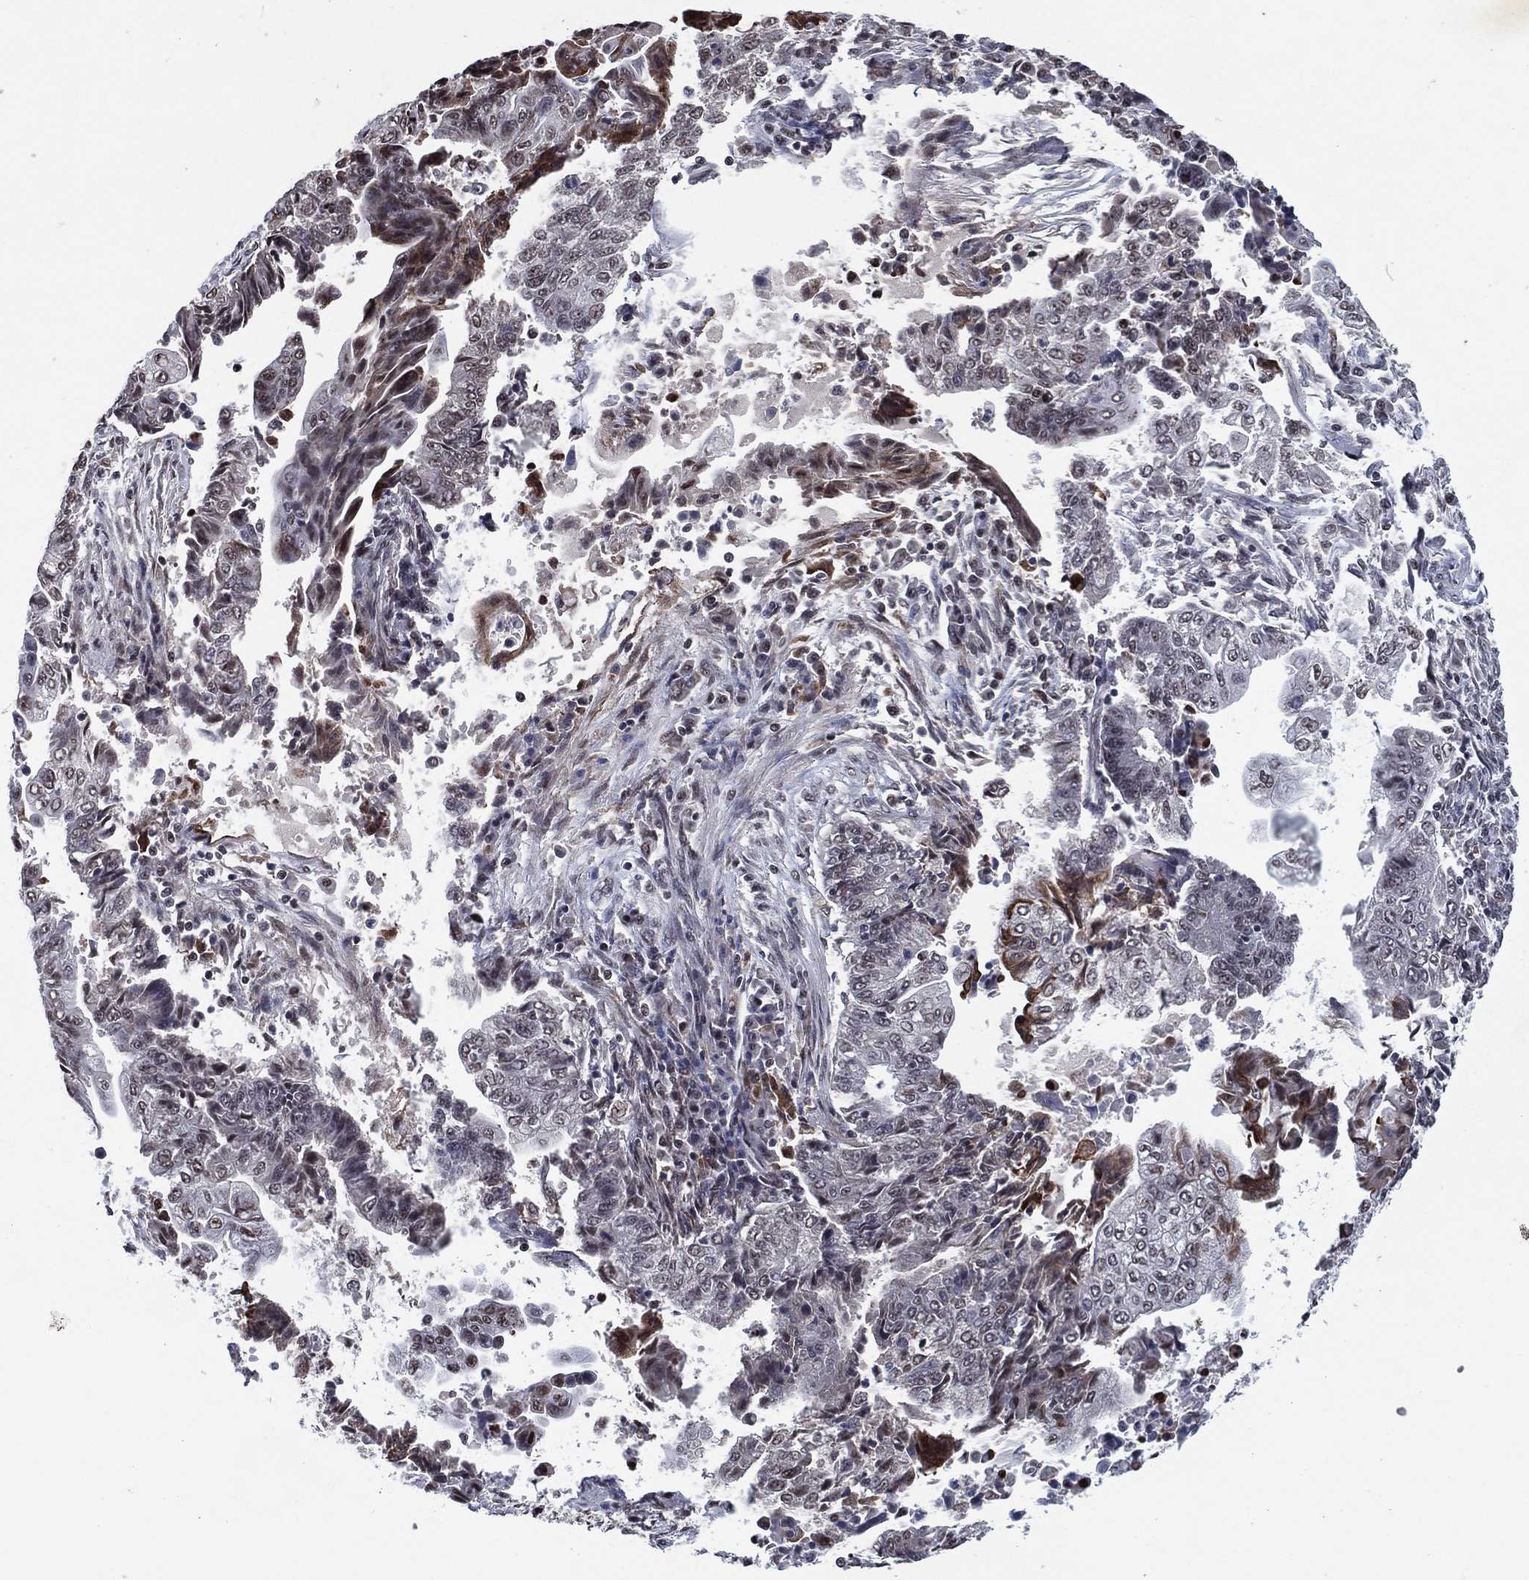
{"staining": {"intensity": "negative", "quantity": "none", "location": "none"}, "tissue": "endometrial cancer", "cell_type": "Tumor cells", "image_type": "cancer", "snomed": [{"axis": "morphology", "description": "Adenocarcinoma, NOS"}, {"axis": "topography", "description": "Uterus"}, {"axis": "topography", "description": "Endometrium"}], "caption": "Endometrial cancer (adenocarcinoma) was stained to show a protein in brown. There is no significant expression in tumor cells.", "gene": "ZBTB42", "patient": {"sex": "female", "age": 54}}